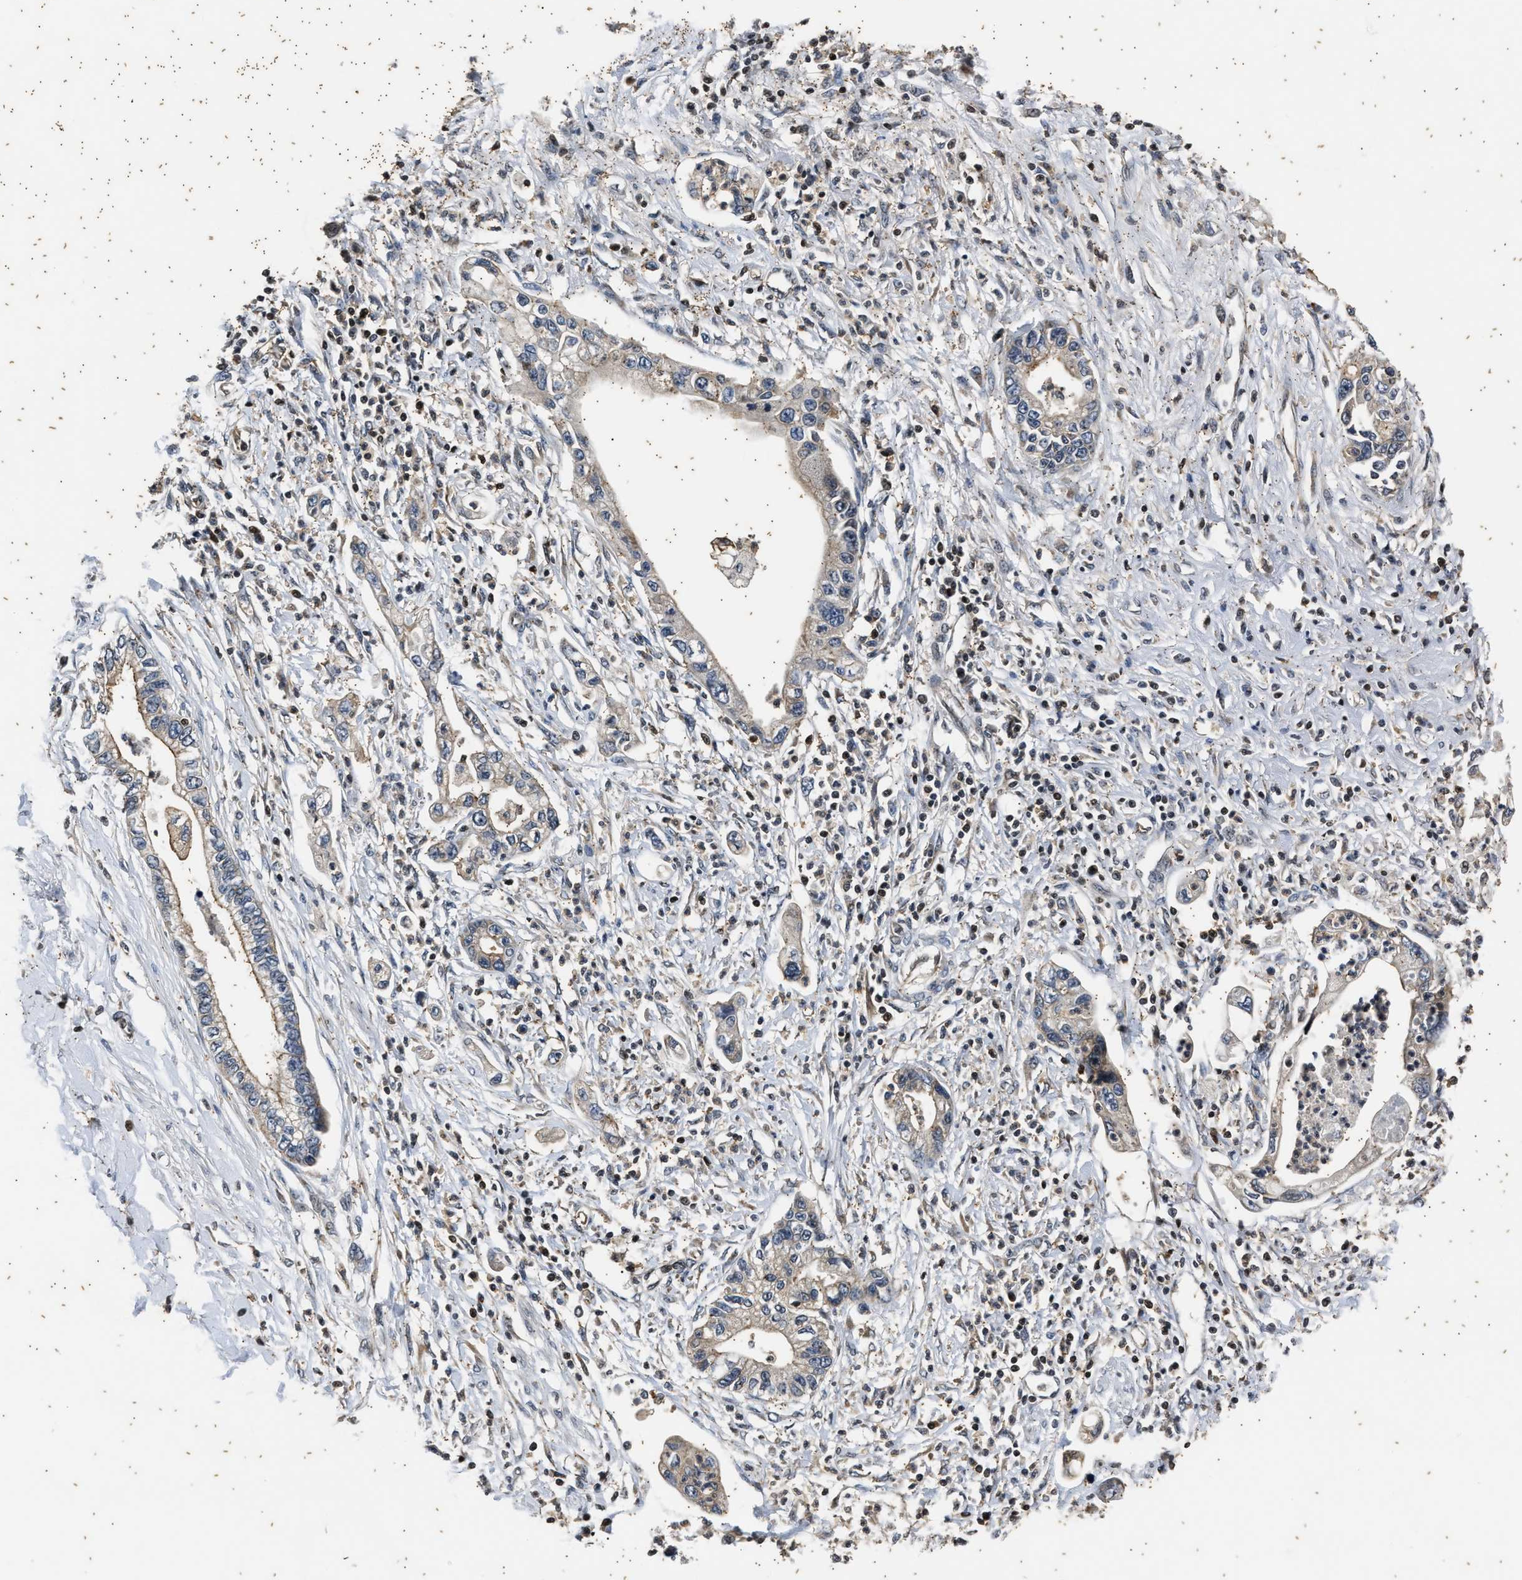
{"staining": {"intensity": "weak", "quantity": "25%-75%", "location": "cytoplasmic/membranous"}, "tissue": "pancreatic cancer", "cell_type": "Tumor cells", "image_type": "cancer", "snomed": [{"axis": "morphology", "description": "Adenocarcinoma, NOS"}, {"axis": "topography", "description": "Pancreas"}], "caption": "A brown stain highlights weak cytoplasmic/membranous positivity of a protein in human pancreatic cancer (adenocarcinoma) tumor cells.", "gene": "PTPN7", "patient": {"sex": "male", "age": 56}}